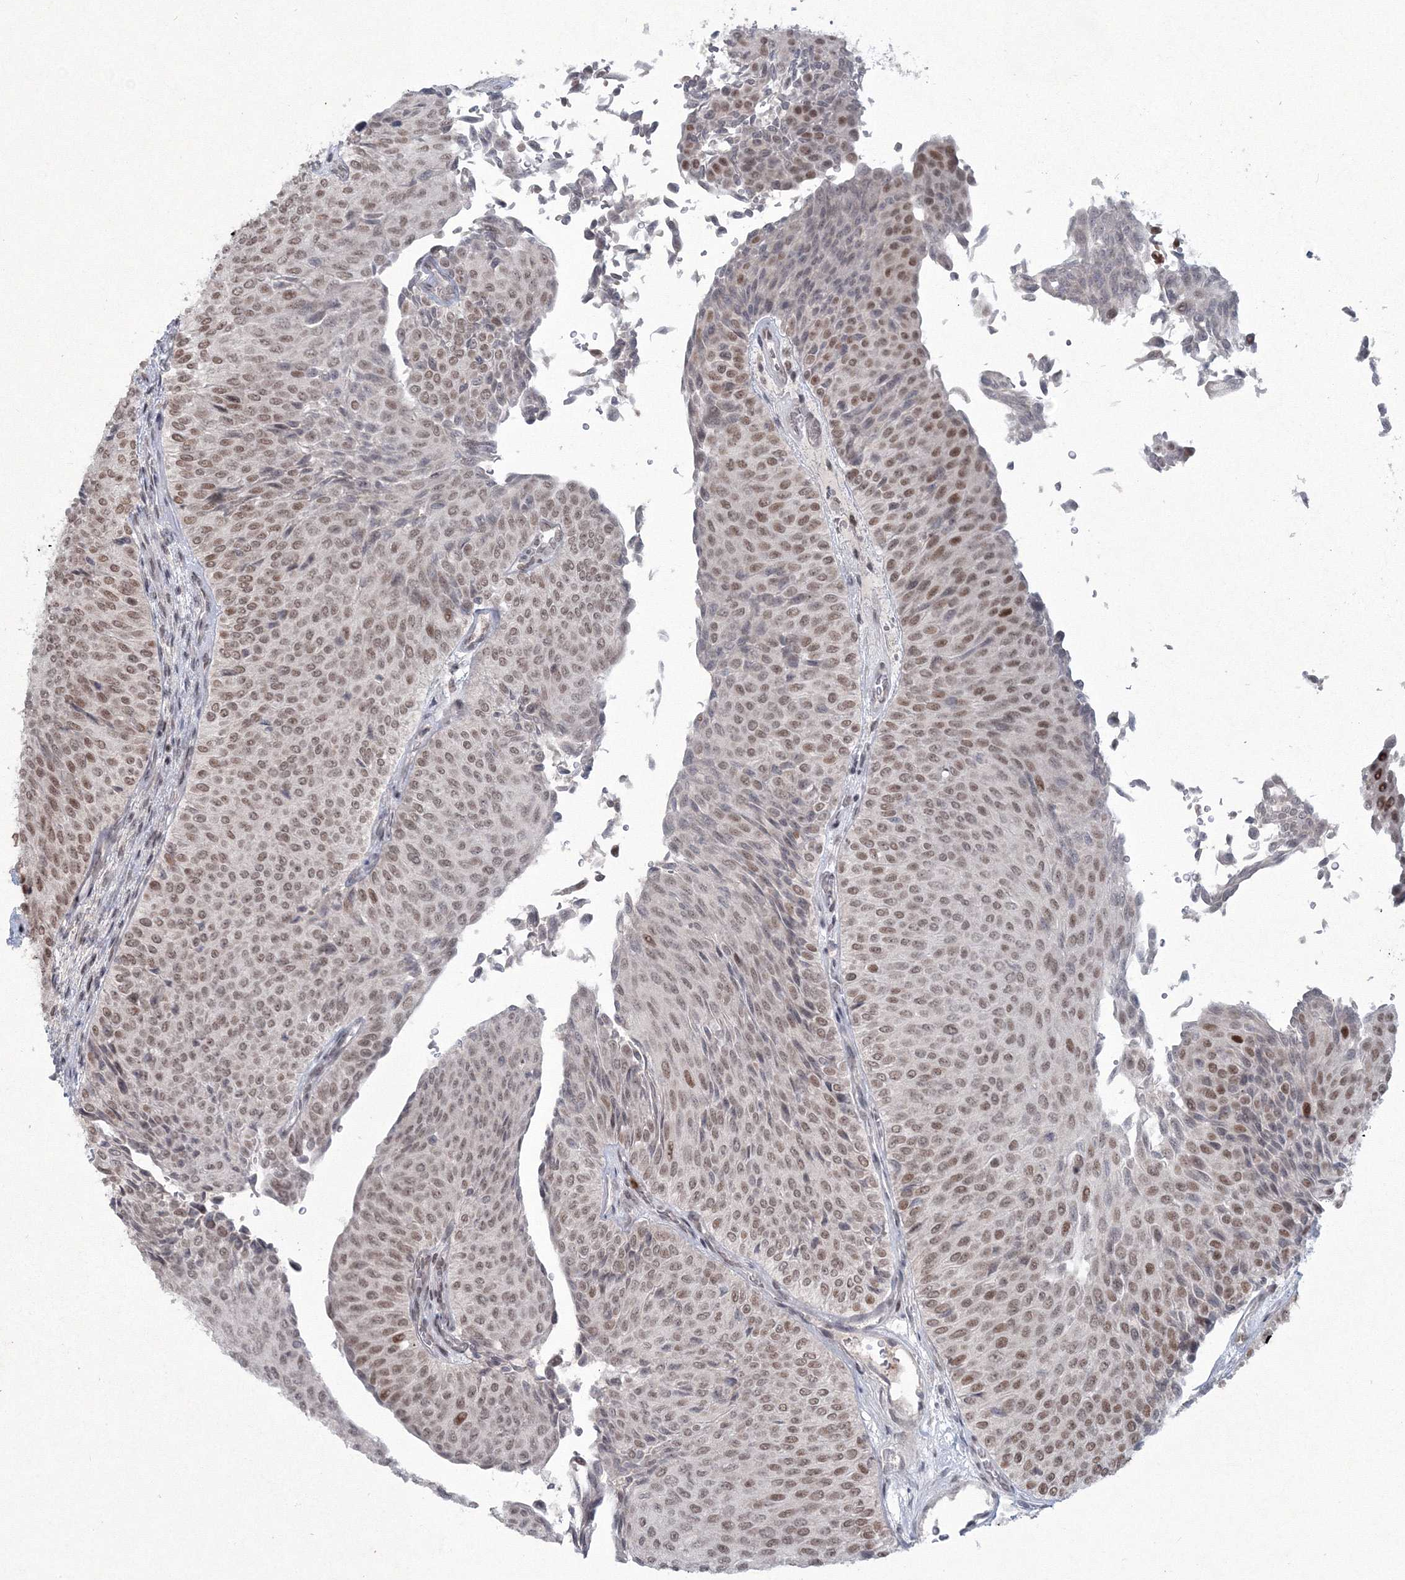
{"staining": {"intensity": "moderate", "quantity": ">75%", "location": "nuclear"}, "tissue": "urothelial cancer", "cell_type": "Tumor cells", "image_type": "cancer", "snomed": [{"axis": "morphology", "description": "Urothelial carcinoma, Low grade"}, {"axis": "topography", "description": "Urinary bladder"}], "caption": "Human urothelial cancer stained with a protein marker reveals moderate staining in tumor cells.", "gene": "C3orf33", "patient": {"sex": "male", "age": 78}}